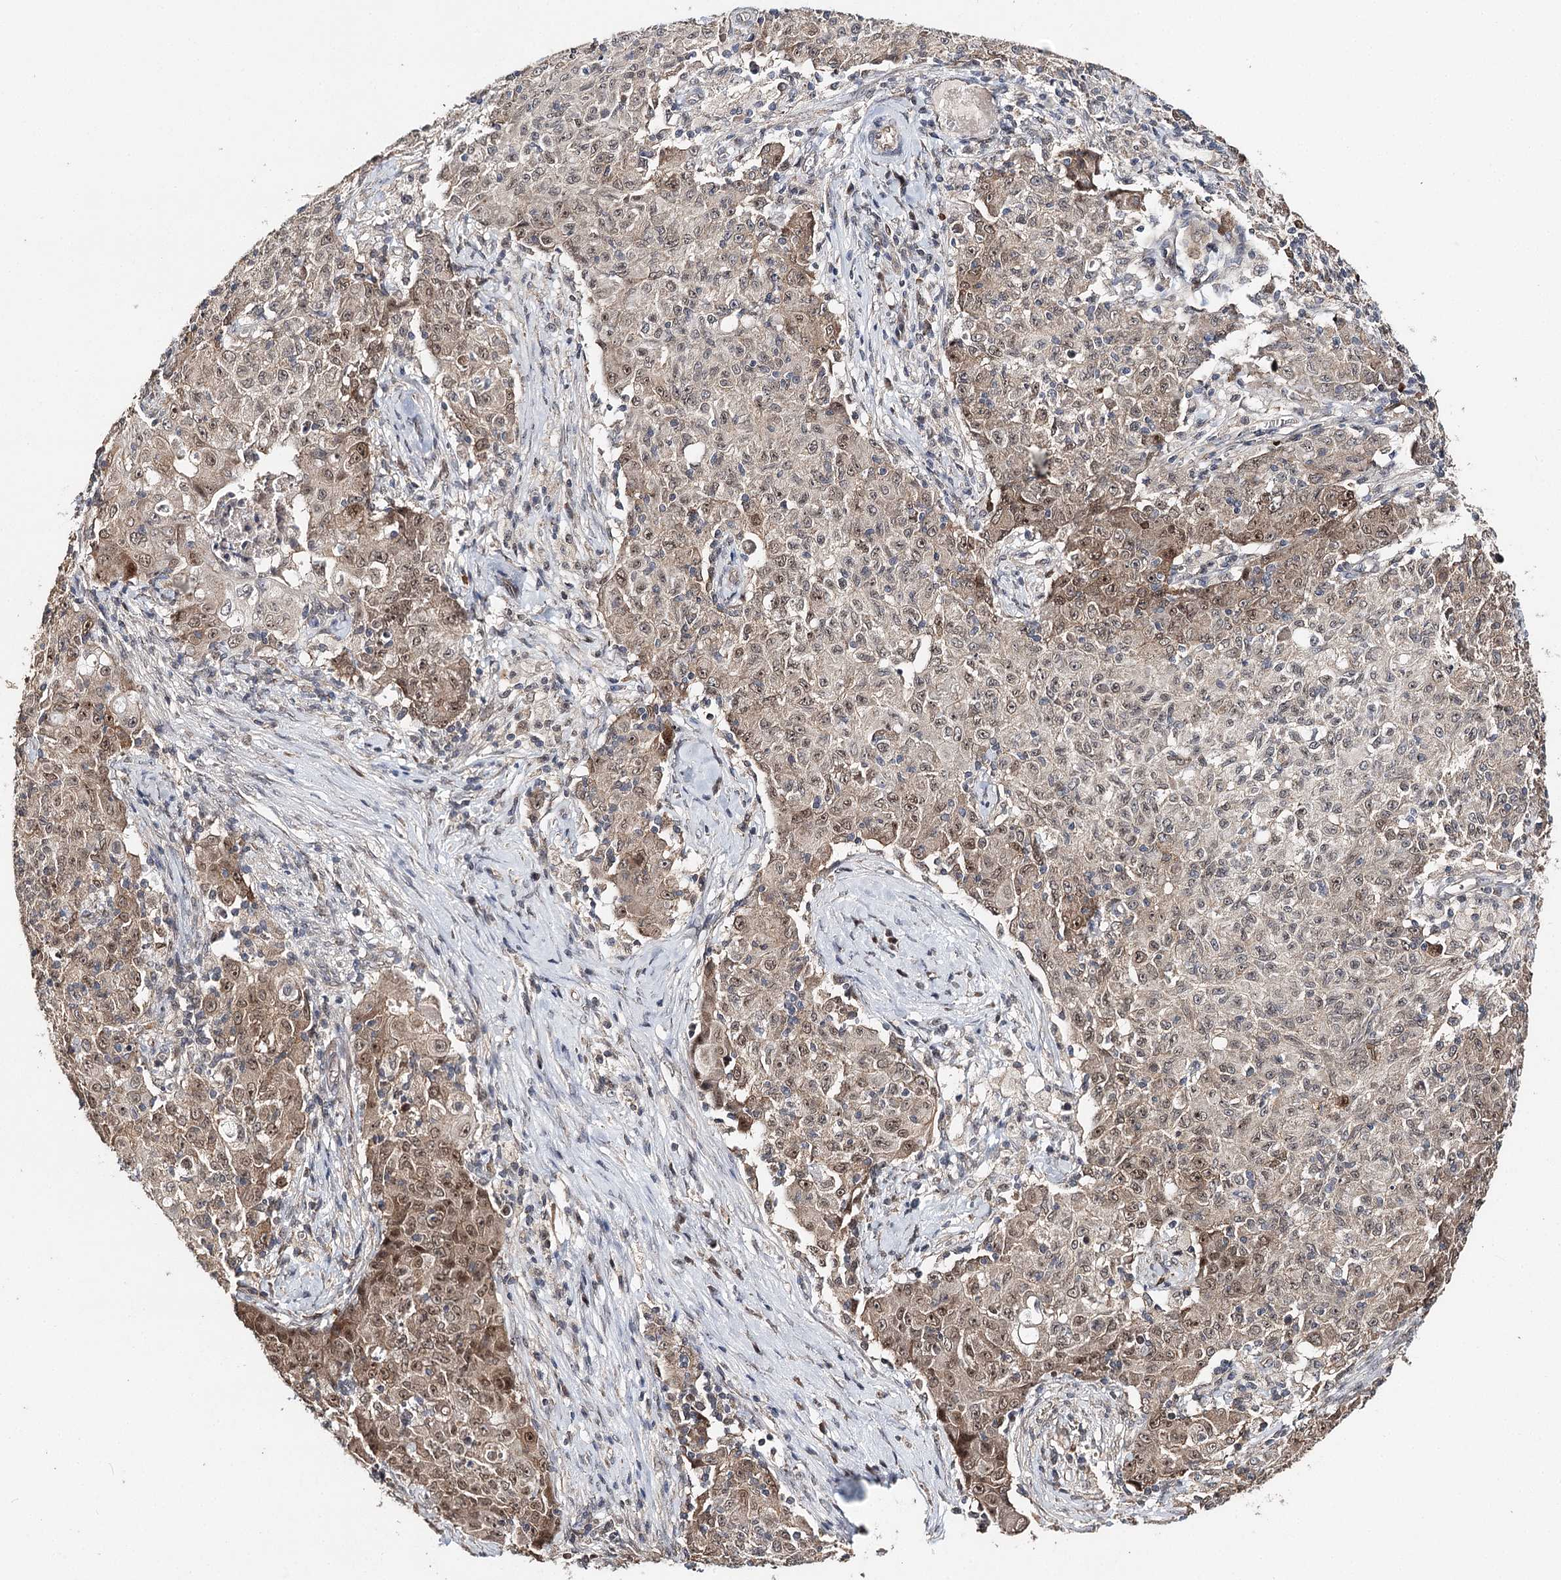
{"staining": {"intensity": "moderate", "quantity": ">75%", "location": "cytoplasmic/membranous,nuclear"}, "tissue": "ovarian cancer", "cell_type": "Tumor cells", "image_type": "cancer", "snomed": [{"axis": "morphology", "description": "Carcinoma, endometroid"}, {"axis": "topography", "description": "Ovary"}], "caption": "About >75% of tumor cells in human ovarian cancer (endometroid carcinoma) display moderate cytoplasmic/membranous and nuclear protein staining as visualized by brown immunohistochemical staining.", "gene": "NOPCHAP1", "patient": {"sex": "female", "age": 42}}